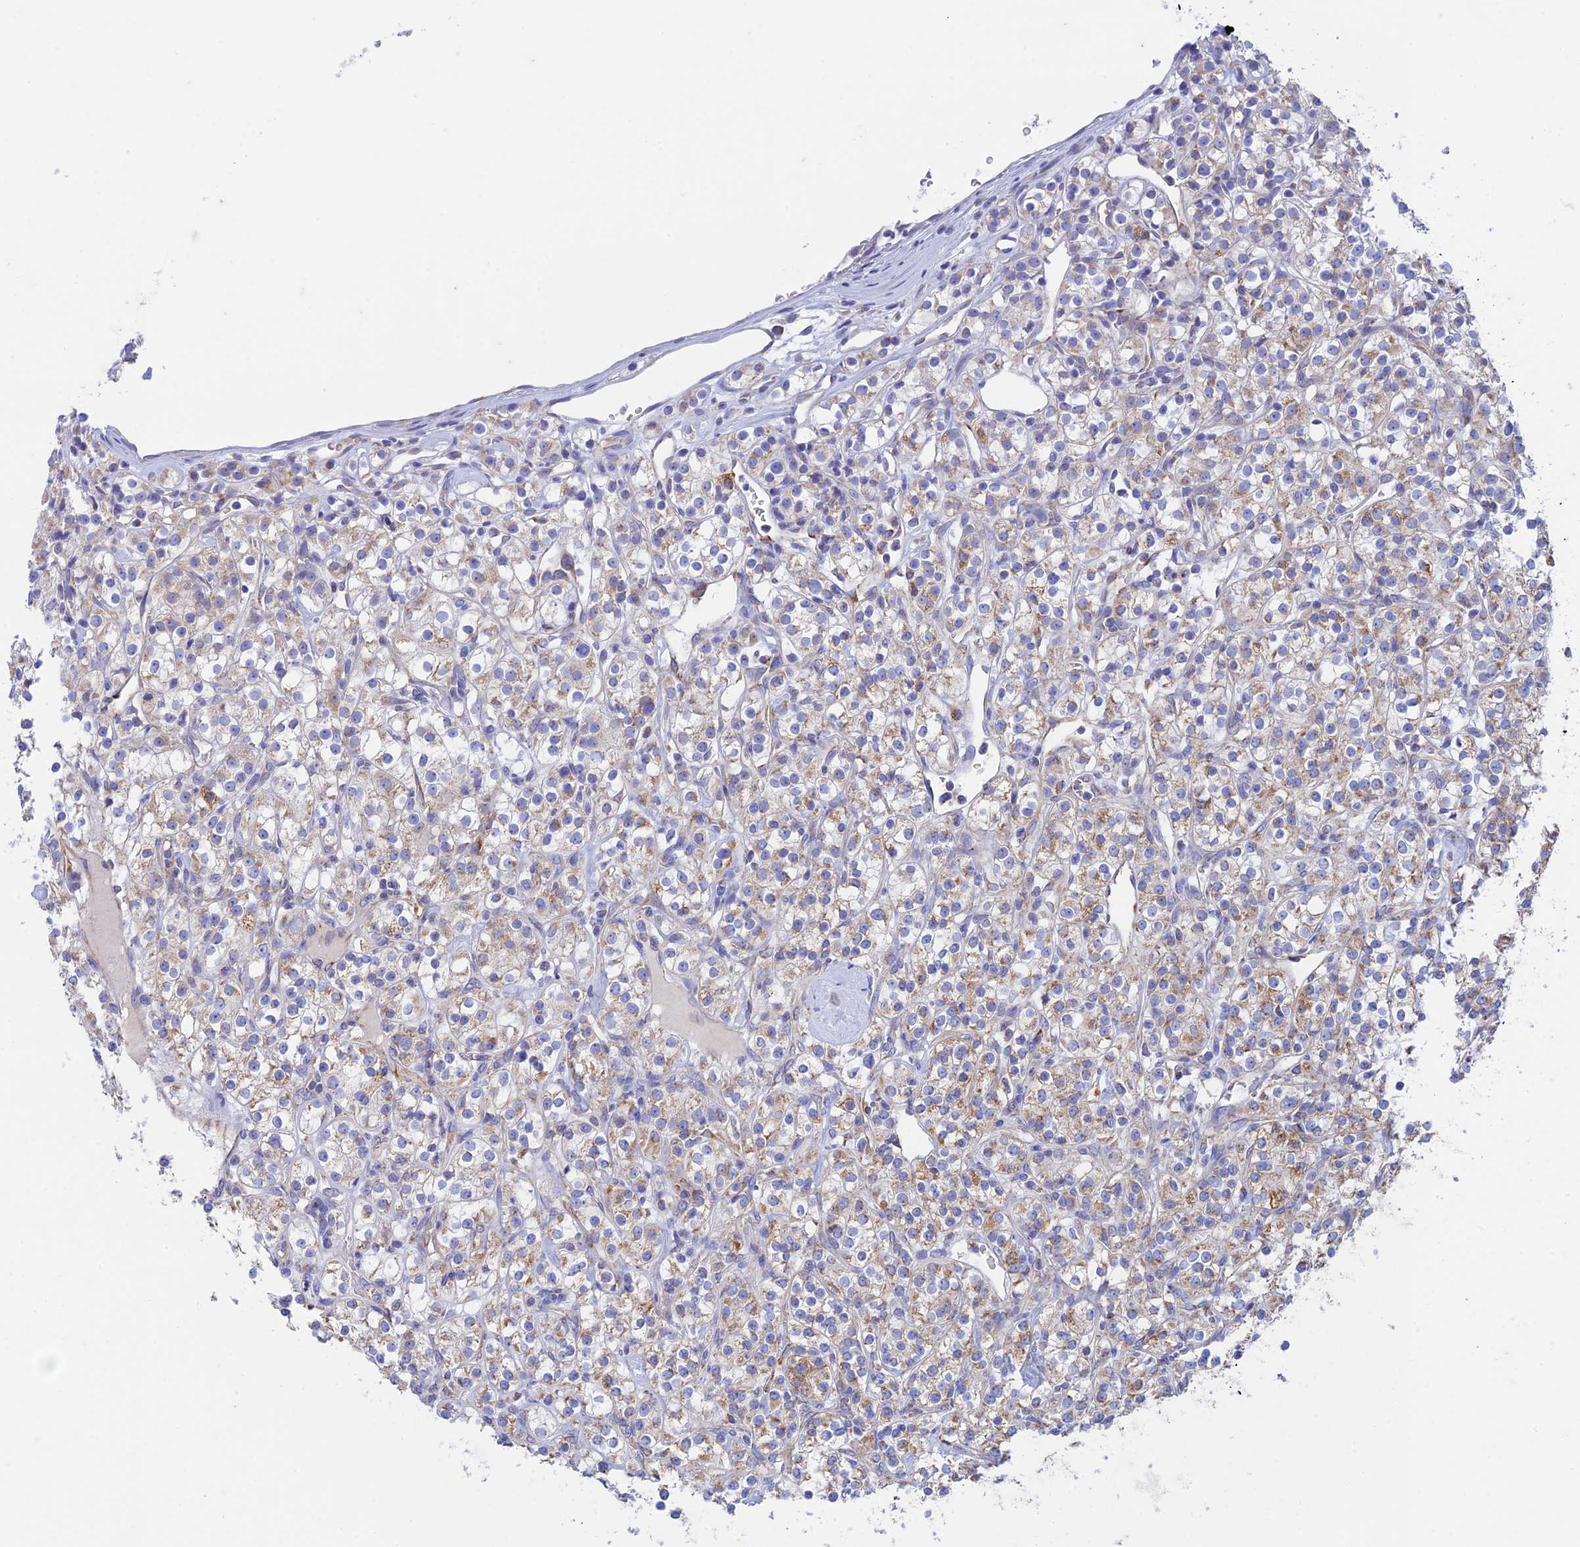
{"staining": {"intensity": "weak", "quantity": "25%-75%", "location": "cytoplasmic/membranous"}, "tissue": "renal cancer", "cell_type": "Tumor cells", "image_type": "cancer", "snomed": [{"axis": "morphology", "description": "Adenocarcinoma, NOS"}, {"axis": "topography", "description": "Kidney"}], "caption": "Protein positivity by immunohistochemistry (IHC) reveals weak cytoplasmic/membranous positivity in approximately 25%-75% of tumor cells in renal cancer (adenocarcinoma).", "gene": "ZNF181", "patient": {"sex": "male", "age": 77}}